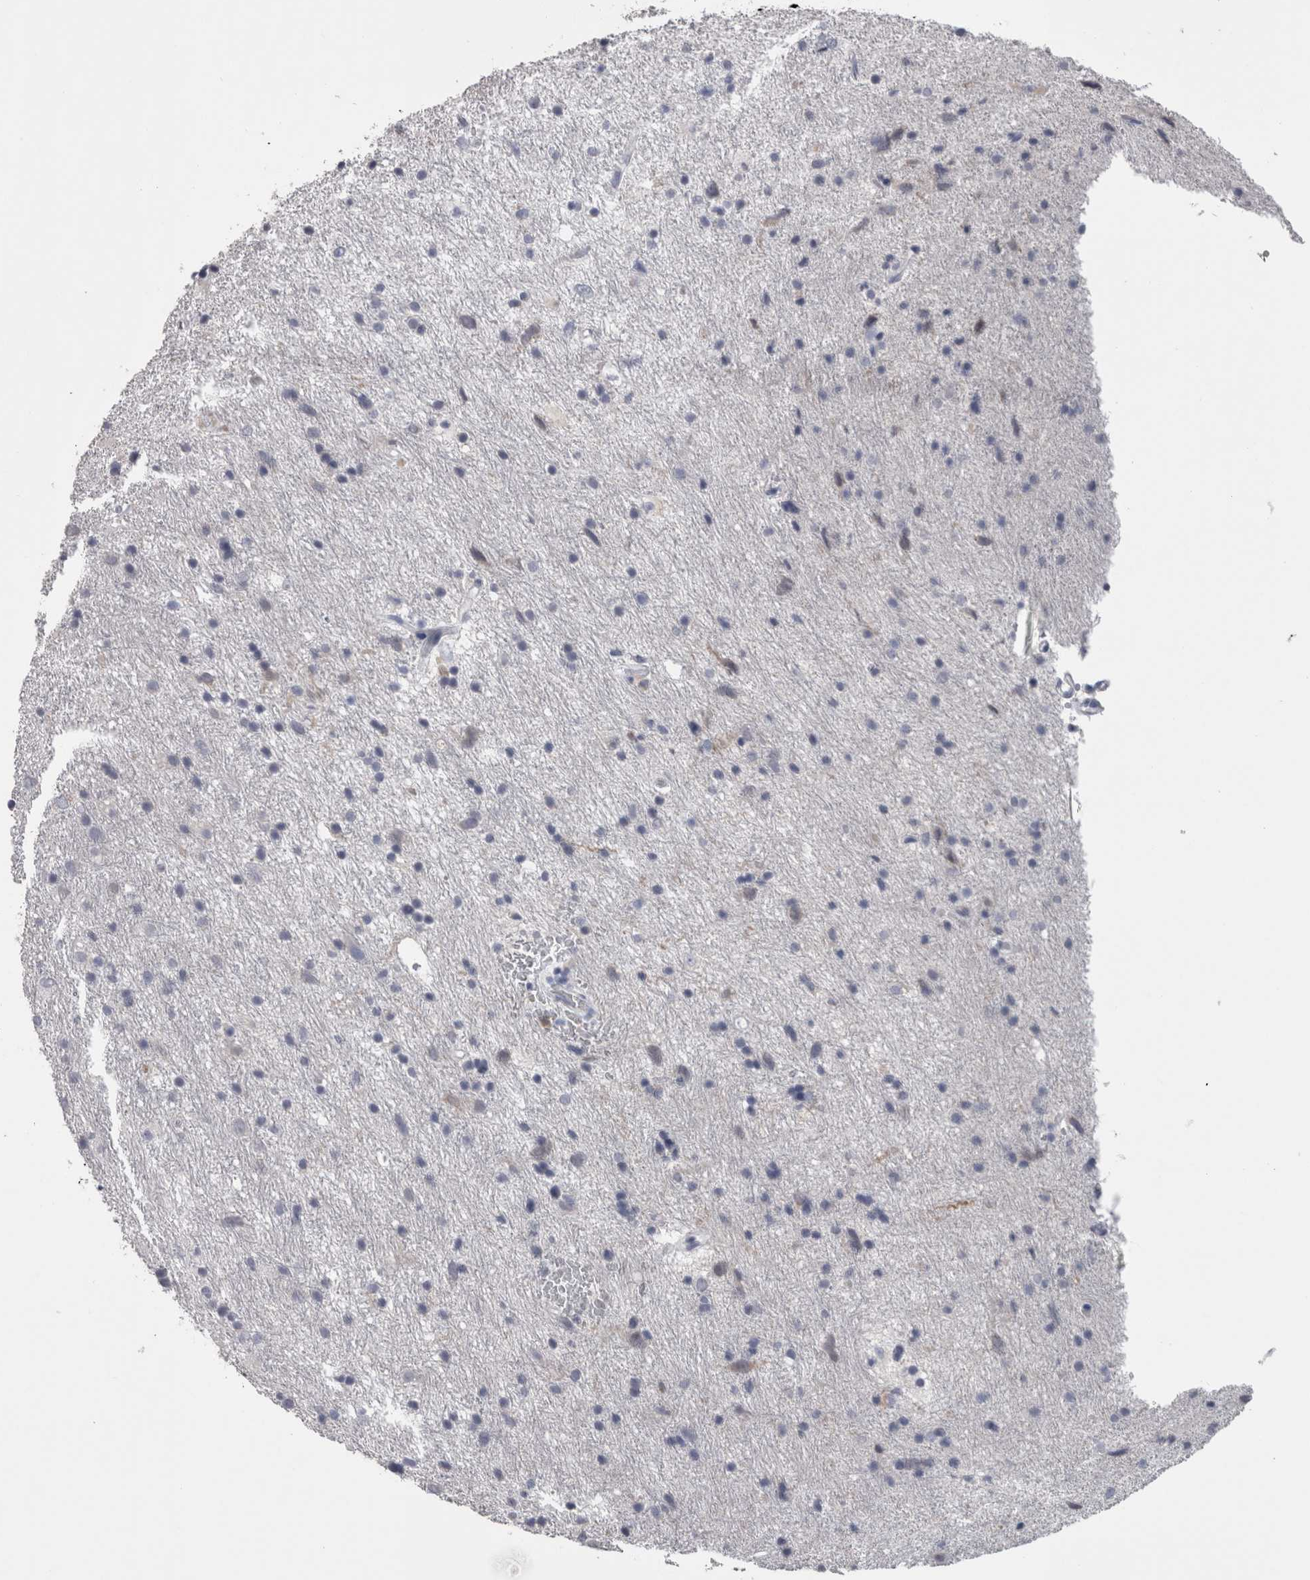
{"staining": {"intensity": "negative", "quantity": "none", "location": "none"}, "tissue": "glioma", "cell_type": "Tumor cells", "image_type": "cancer", "snomed": [{"axis": "morphology", "description": "Glioma, malignant, Low grade"}, {"axis": "topography", "description": "Brain"}], "caption": "High power microscopy micrograph of an immunohistochemistry photomicrograph of malignant glioma (low-grade), revealing no significant expression in tumor cells.", "gene": "CA8", "patient": {"sex": "male", "age": 77}}